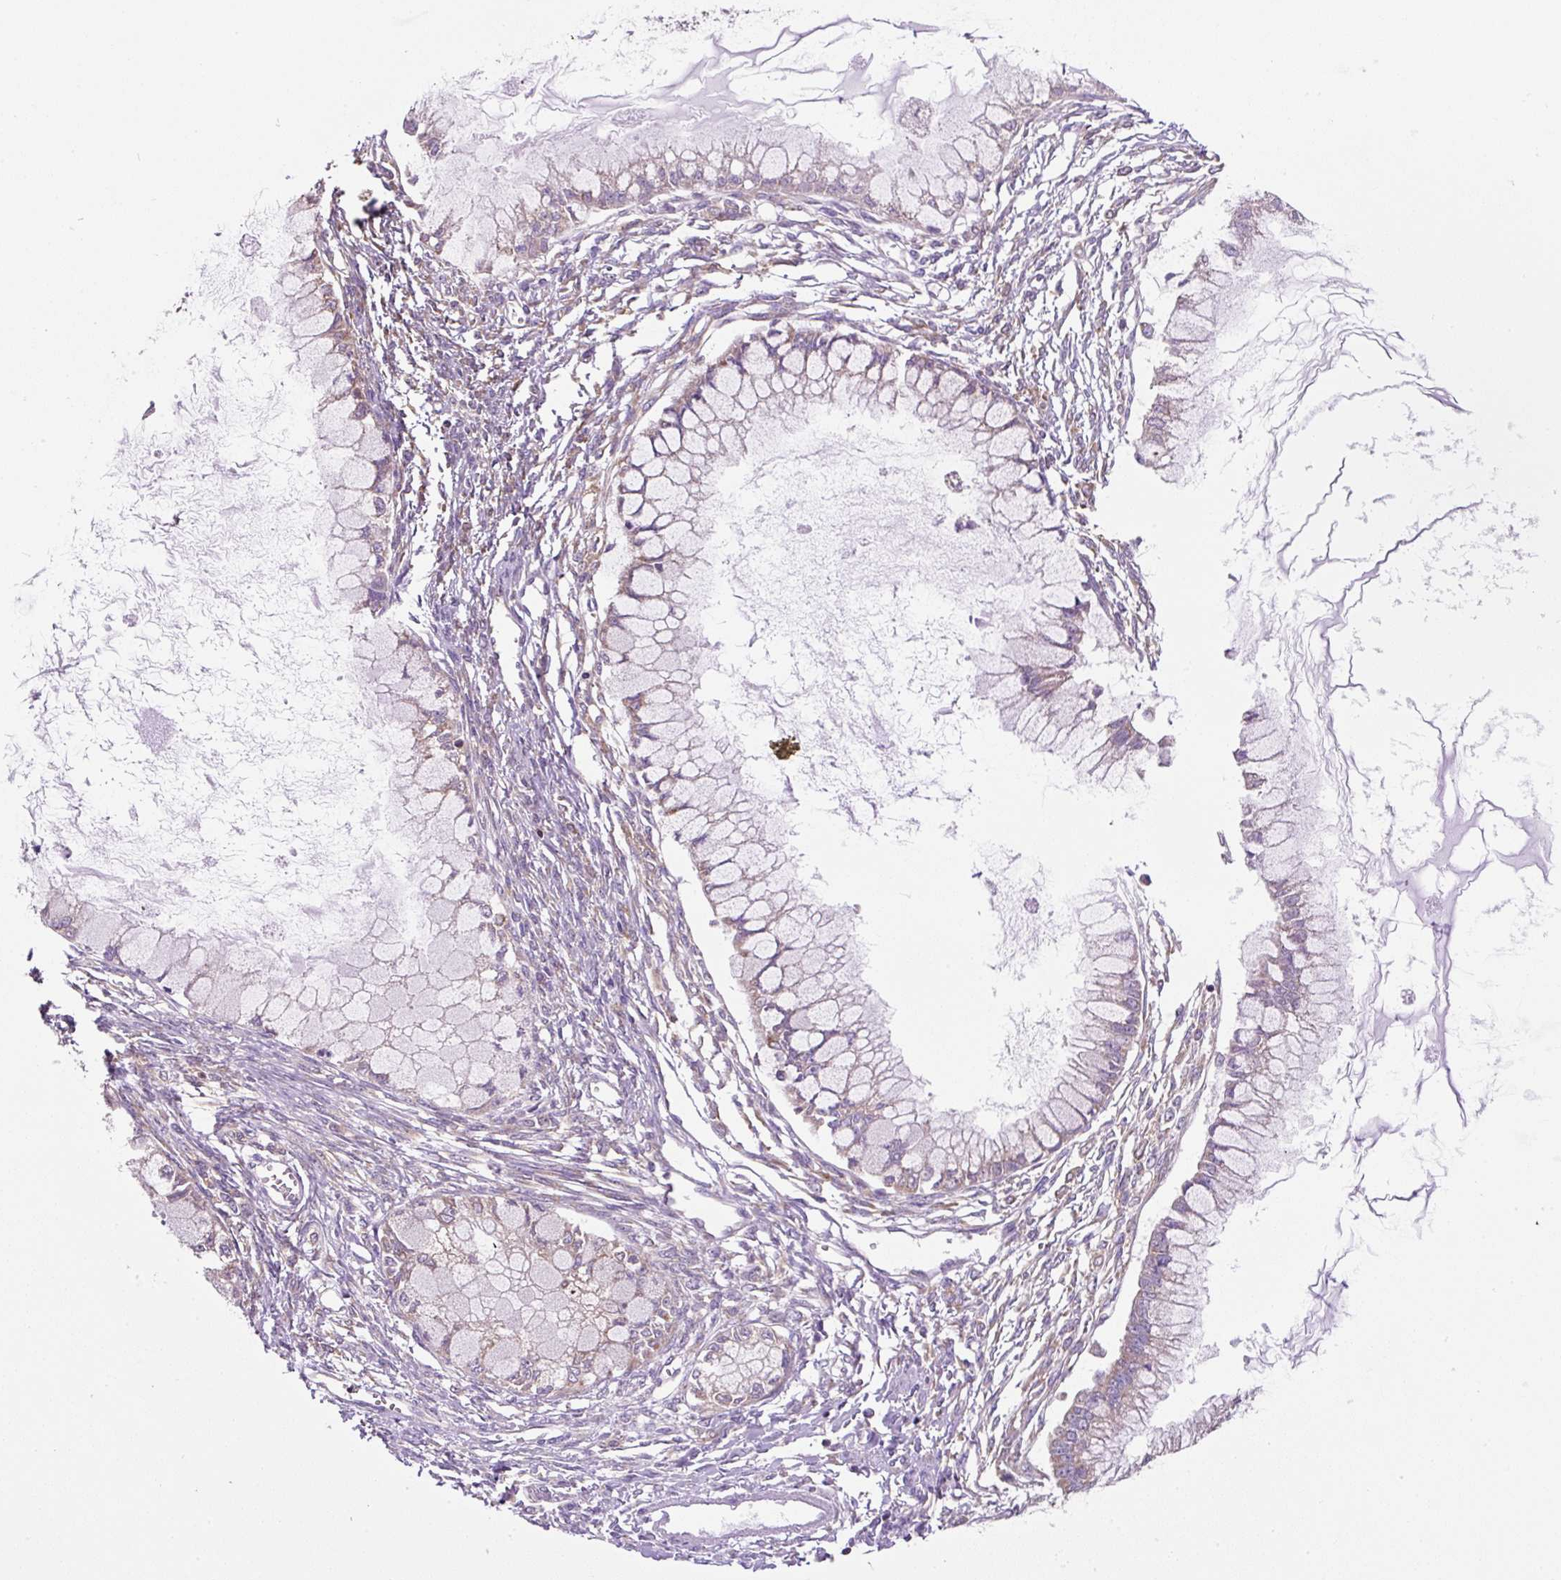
{"staining": {"intensity": "moderate", "quantity": "25%-75%", "location": "cytoplasmic/membranous"}, "tissue": "ovarian cancer", "cell_type": "Tumor cells", "image_type": "cancer", "snomed": [{"axis": "morphology", "description": "Cystadenocarcinoma, mucinous, NOS"}, {"axis": "topography", "description": "Ovary"}], "caption": "Protein staining exhibits moderate cytoplasmic/membranous positivity in approximately 25%-75% of tumor cells in ovarian mucinous cystadenocarcinoma.", "gene": "RPS23", "patient": {"sex": "female", "age": 34}}